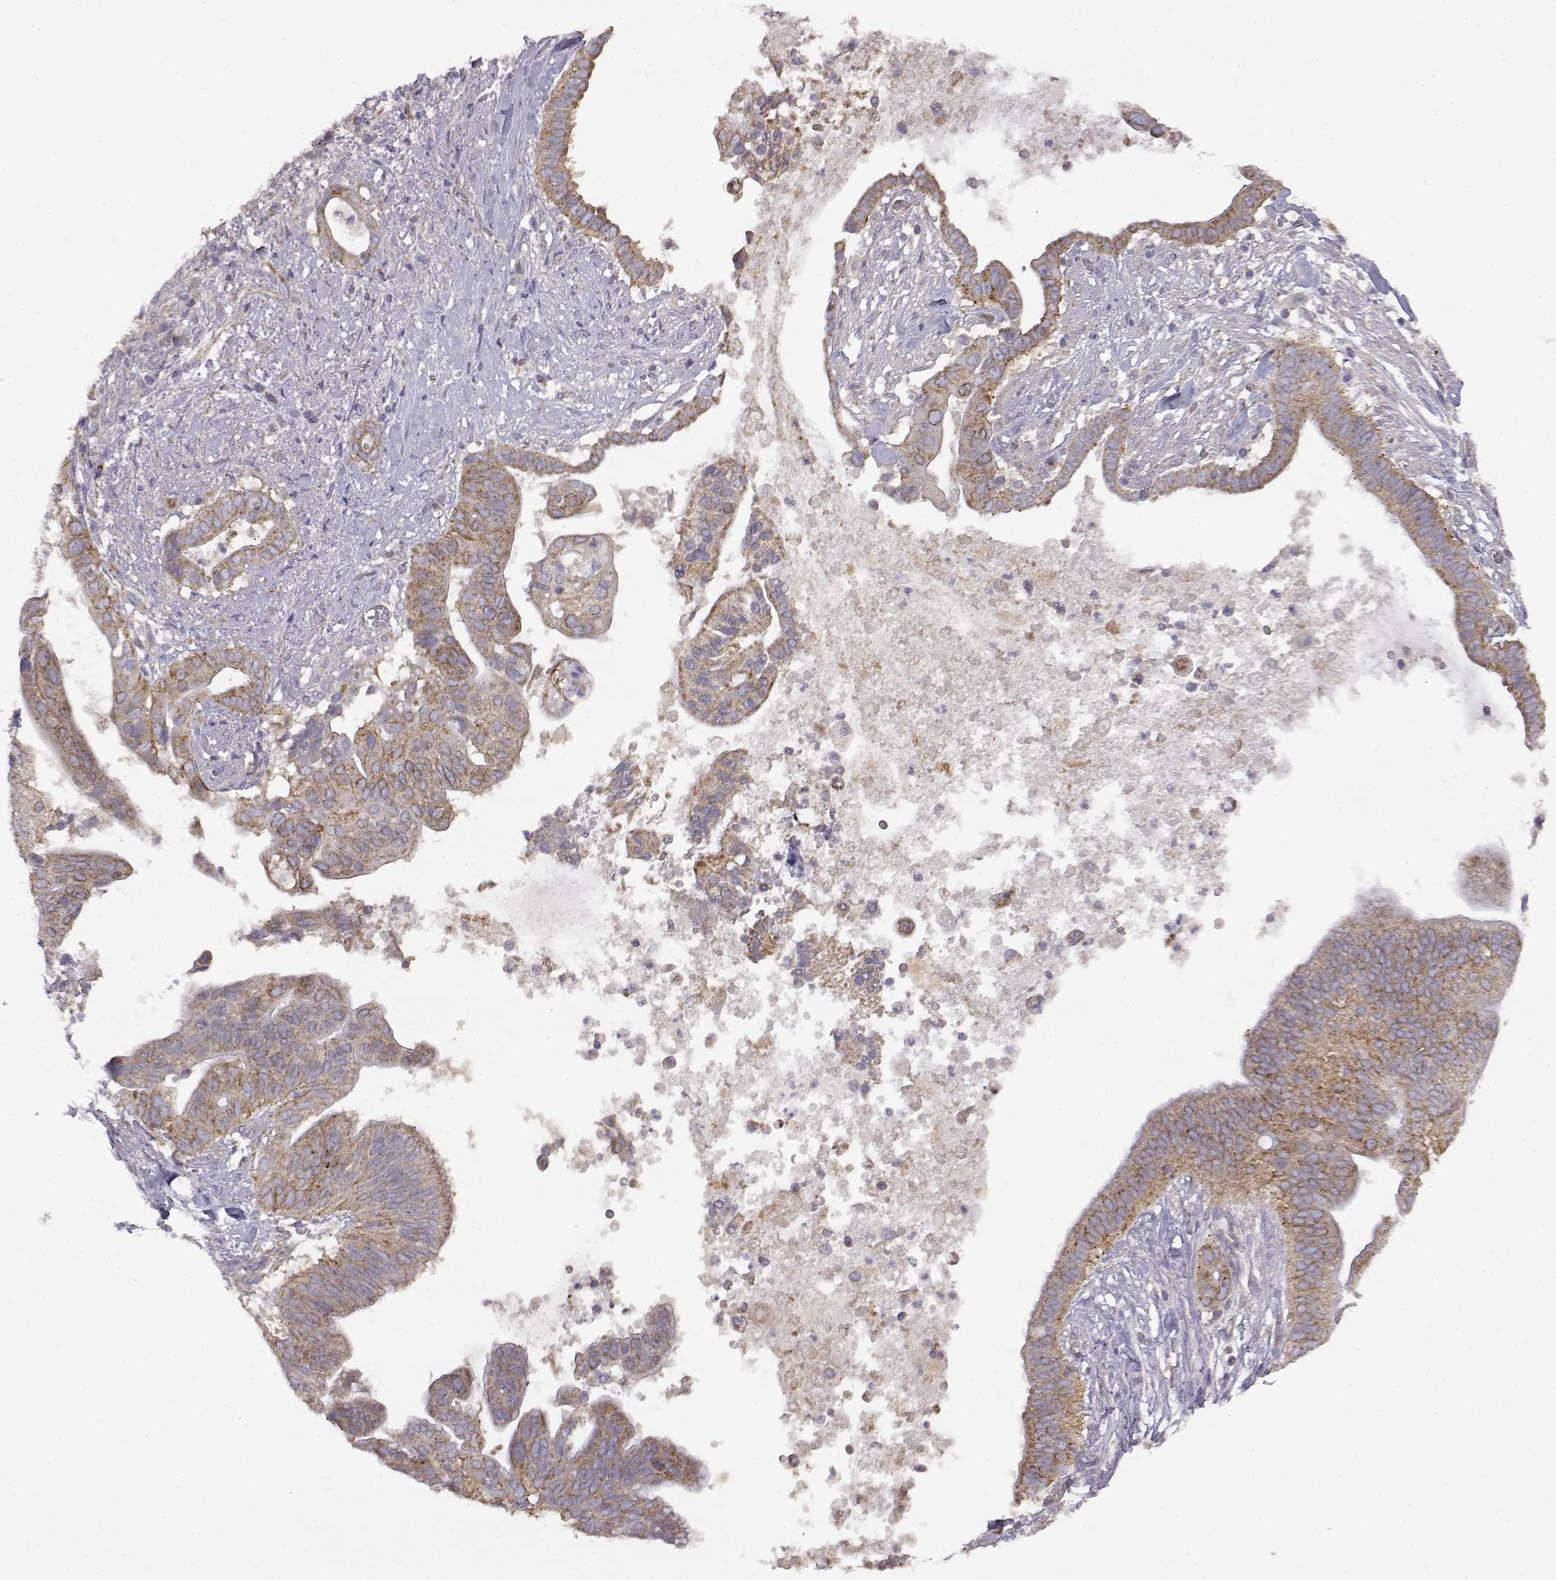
{"staining": {"intensity": "moderate", "quantity": "25%-75%", "location": "cytoplasmic/membranous"}, "tissue": "pancreatic cancer", "cell_type": "Tumor cells", "image_type": "cancer", "snomed": [{"axis": "morphology", "description": "Adenocarcinoma, NOS"}, {"axis": "topography", "description": "Pancreas"}], "caption": "Brown immunohistochemical staining in pancreatic cancer shows moderate cytoplasmic/membranous expression in about 25%-75% of tumor cells. (brown staining indicates protein expression, while blue staining denotes nuclei).", "gene": "DDC", "patient": {"sex": "male", "age": 61}}